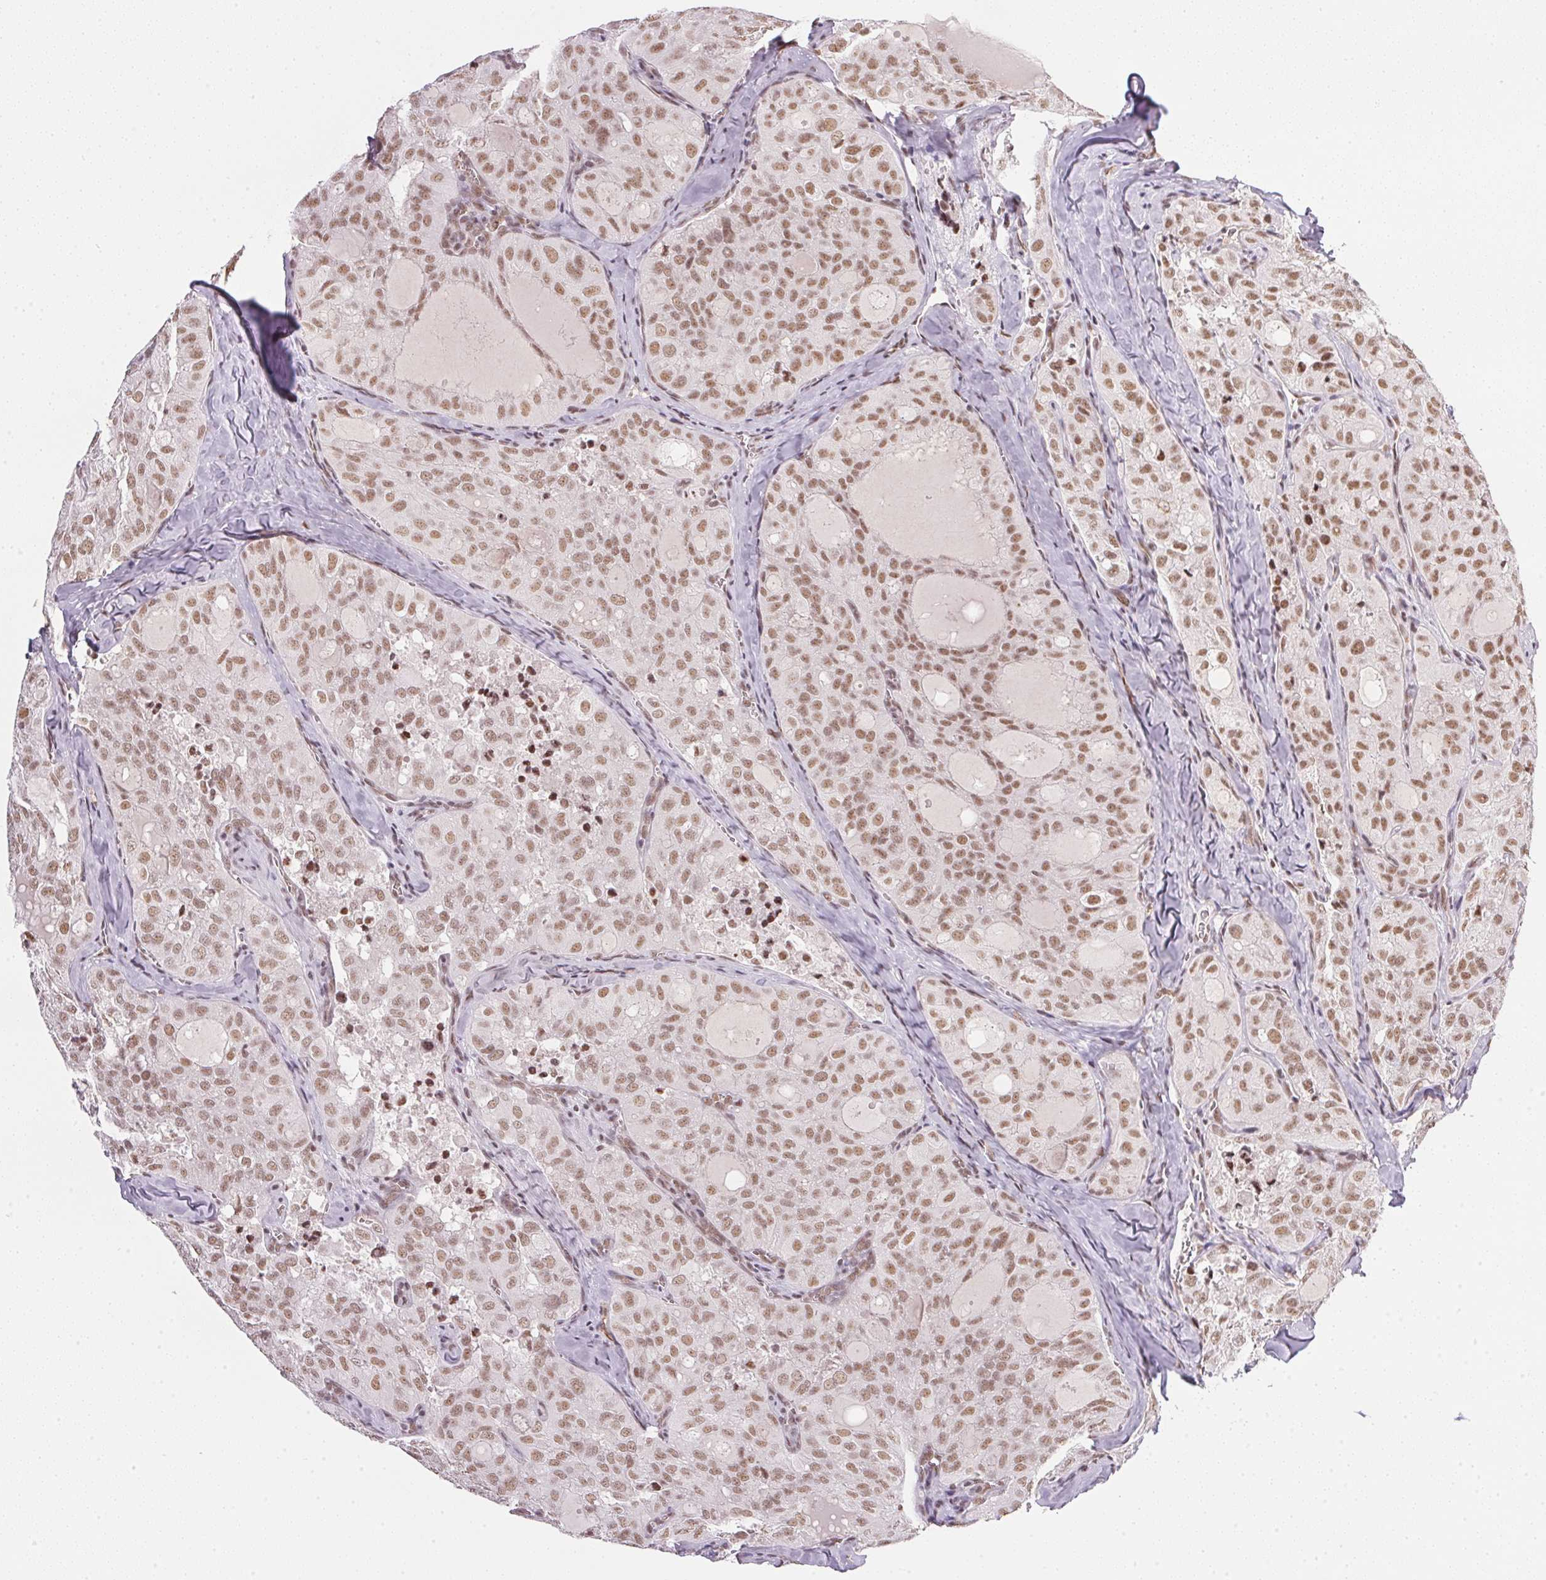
{"staining": {"intensity": "moderate", "quantity": ">75%", "location": "nuclear"}, "tissue": "thyroid cancer", "cell_type": "Tumor cells", "image_type": "cancer", "snomed": [{"axis": "morphology", "description": "Follicular adenoma carcinoma, NOS"}, {"axis": "topography", "description": "Thyroid gland"}], "caption": "The photomicrograph shows staining of follicular adenoma carcinoma (thyroid), revealing moderate nuclear protein positivity (brown color) within tumor cells. (DAB IHC, brown staining for protein, blue staining for nuclei).", "gene": "SRSF7", "patient": {"sex": "male", "age": 75}}